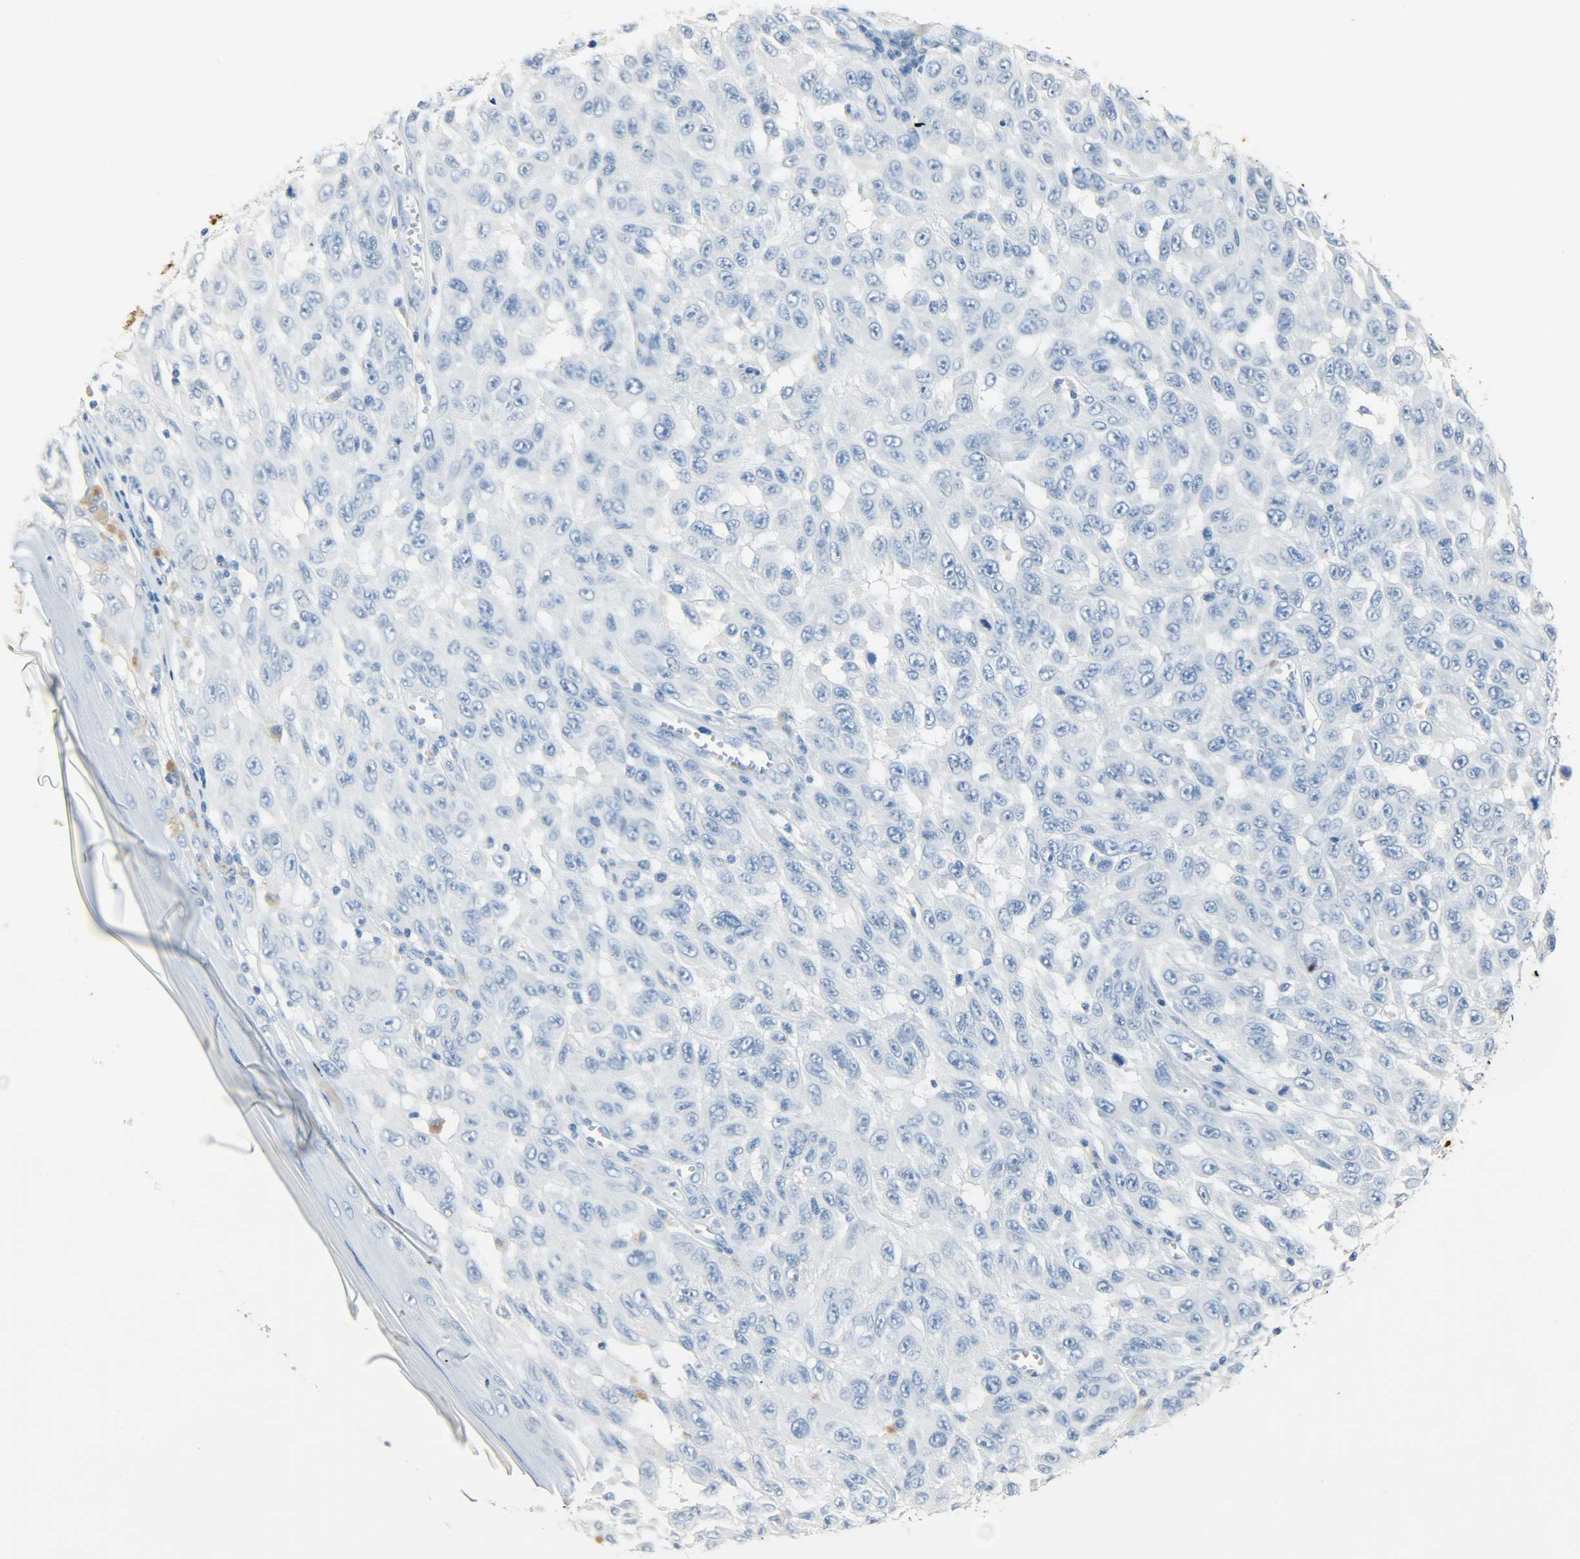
{"staining": {"intensity": "negative", "quantity": "none", "location": "none"}, "tissue": "melanoma", "cell_type": "Tumor cells", "image_type": "cancer", "snomed": [{"axis": "morphology", "description": "Malignant melanoma, NOS"}, {"axis": "topography", "description": "Skin"}], "caption": "Melanoma was stained to show a protein in brown. There is no significant expression in tumor cells.", "gene": "CRP", "patient": {"sex": "male", "age": 30}}